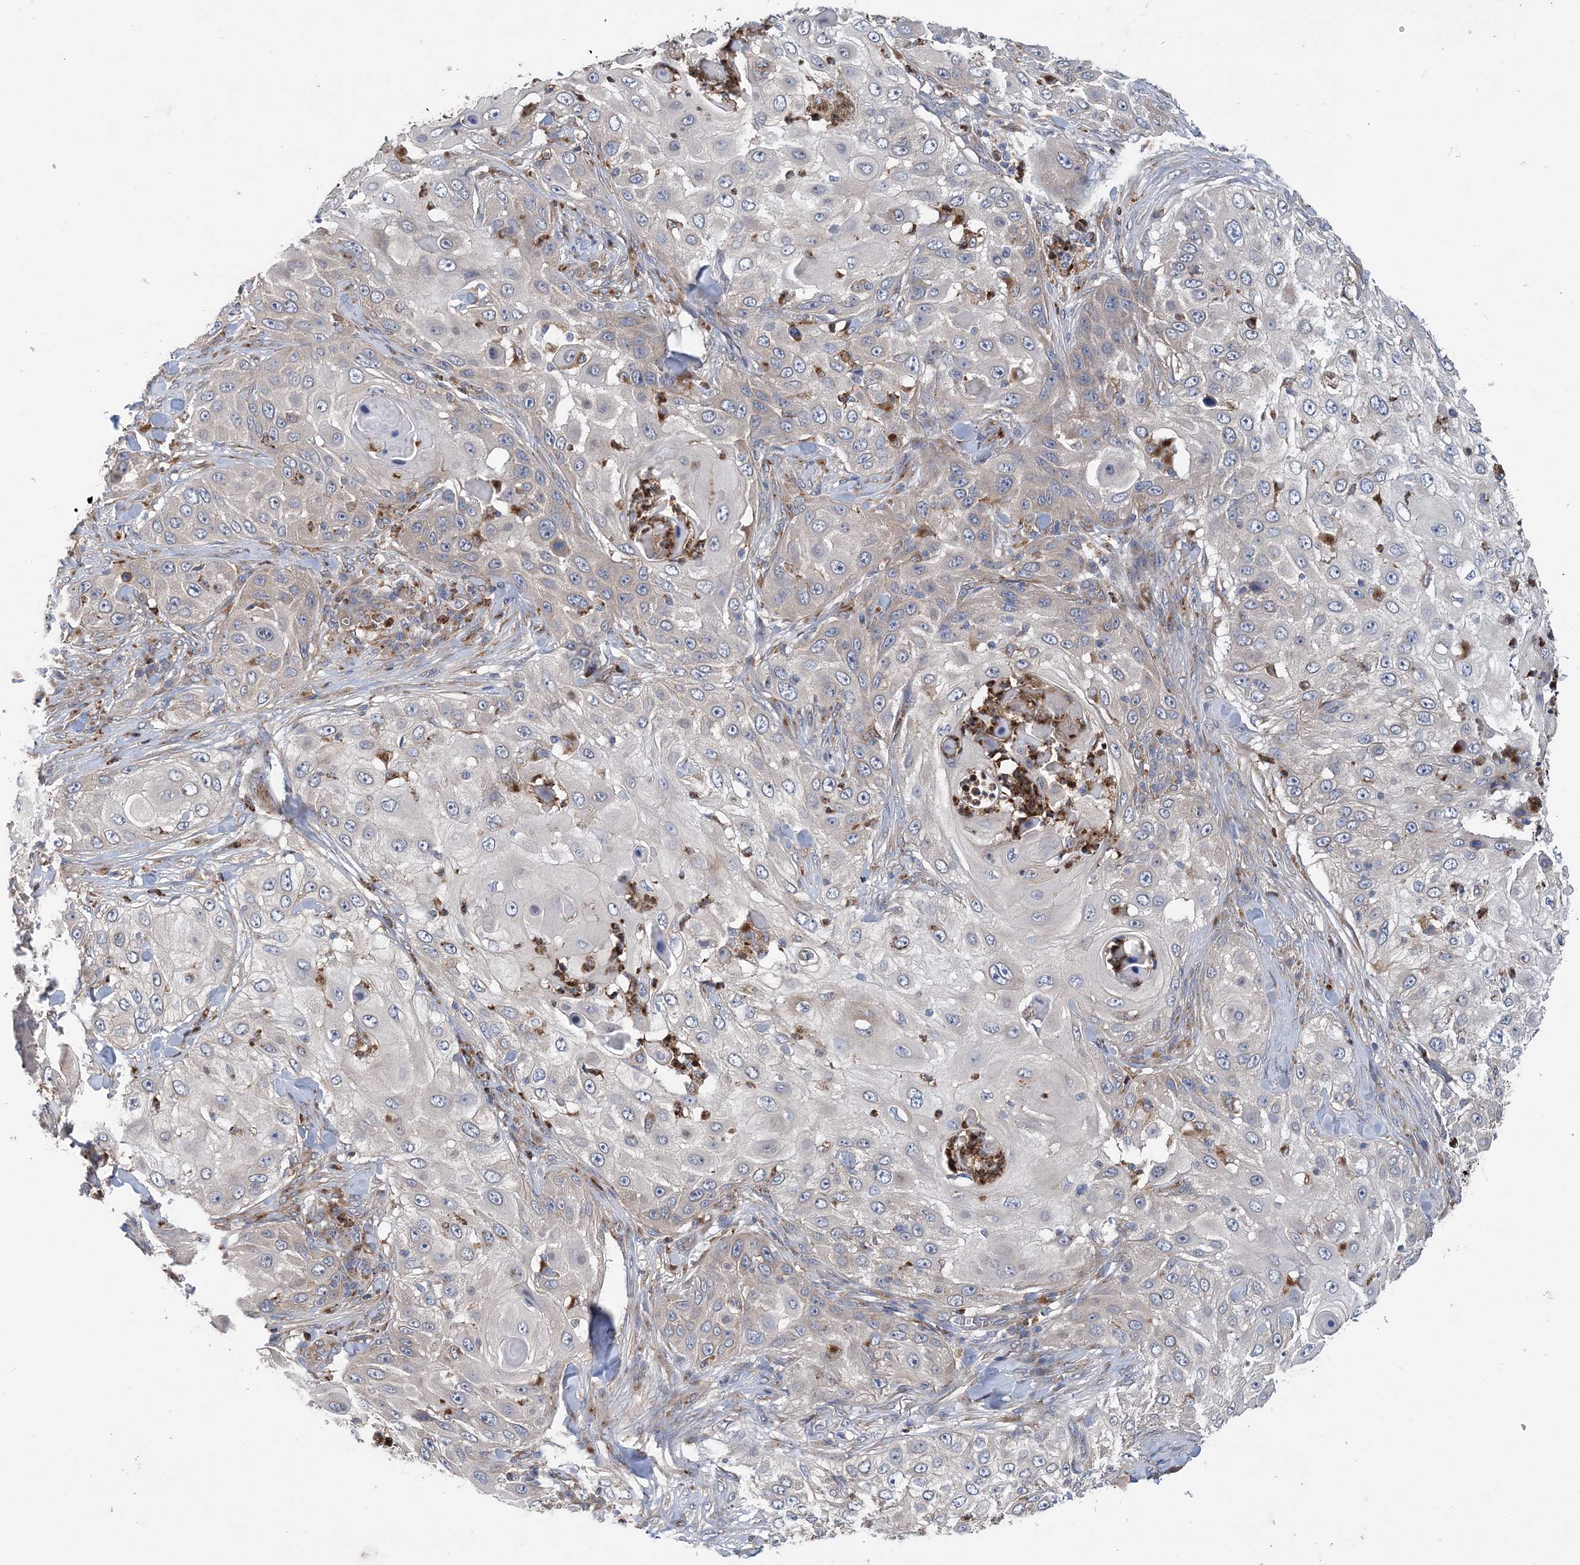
{"staining": {"intensity": "negative", "quantity": "none", "location": "none"}, "tissue": "skin cancer", "cell_type": "Tumor cells", "image_type": "cancer", "snomed": [{"axis": "morphology", "description": "Squamous cell carcinoma, NOS"}, {"axis": "topography", "description": "Skin"}], "caption": "This micrograph is of skin squamous cell carcinoma stained with immunohistochemistry (IHC) to label a protein in brown with the nuclei are counter-stained blue. There is no positivity in tumor cells.", "gene": "PTTG1IP", "patient": {"sex": "female", "age": 44}}